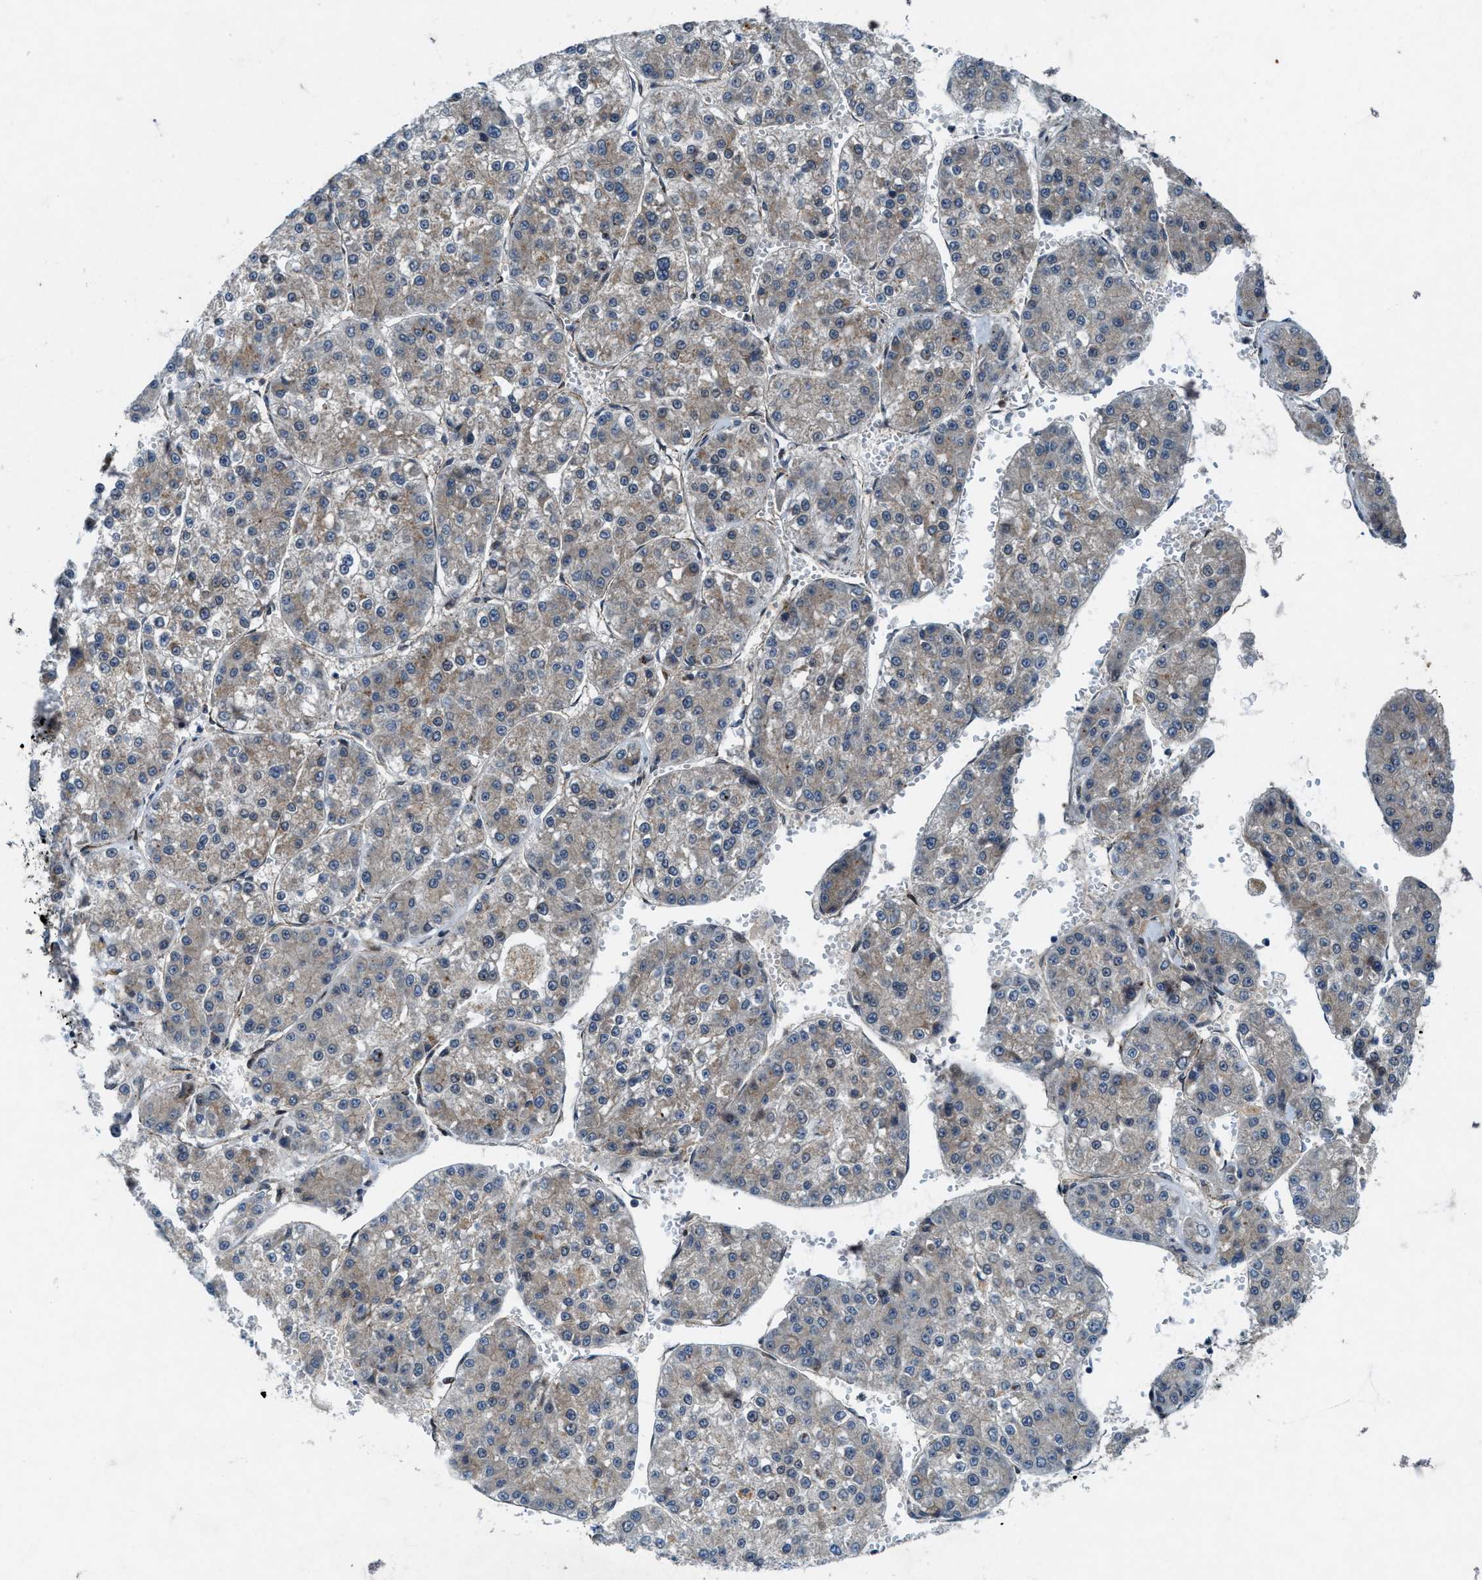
{"staining": {"intensity": "moderate", "quantity": "25%-75%", "location": "cytoplasmic/membranous"}, "tissue": "liver cancer", "cell_type": "Tumor cells", "image_type": "cancer", "snomed": [{"axis": "morphology", "description": "Carcinoma, Hepatocellular, NOS"}, {"axis": "topography", "description": "Liver"}], "caption": "IHC micrograph of neoplastic tissue: liver cancer (hepatocellular carcinoma) stained using IHC shows medium levels of moderate protein expression localized specifically in the cytoplasmic/membranous of tumor cells, appearing as a cytoplasmic/membranous brown color.", "gene": "URGCP", "patient": {"sex": "female", "age": 73}}